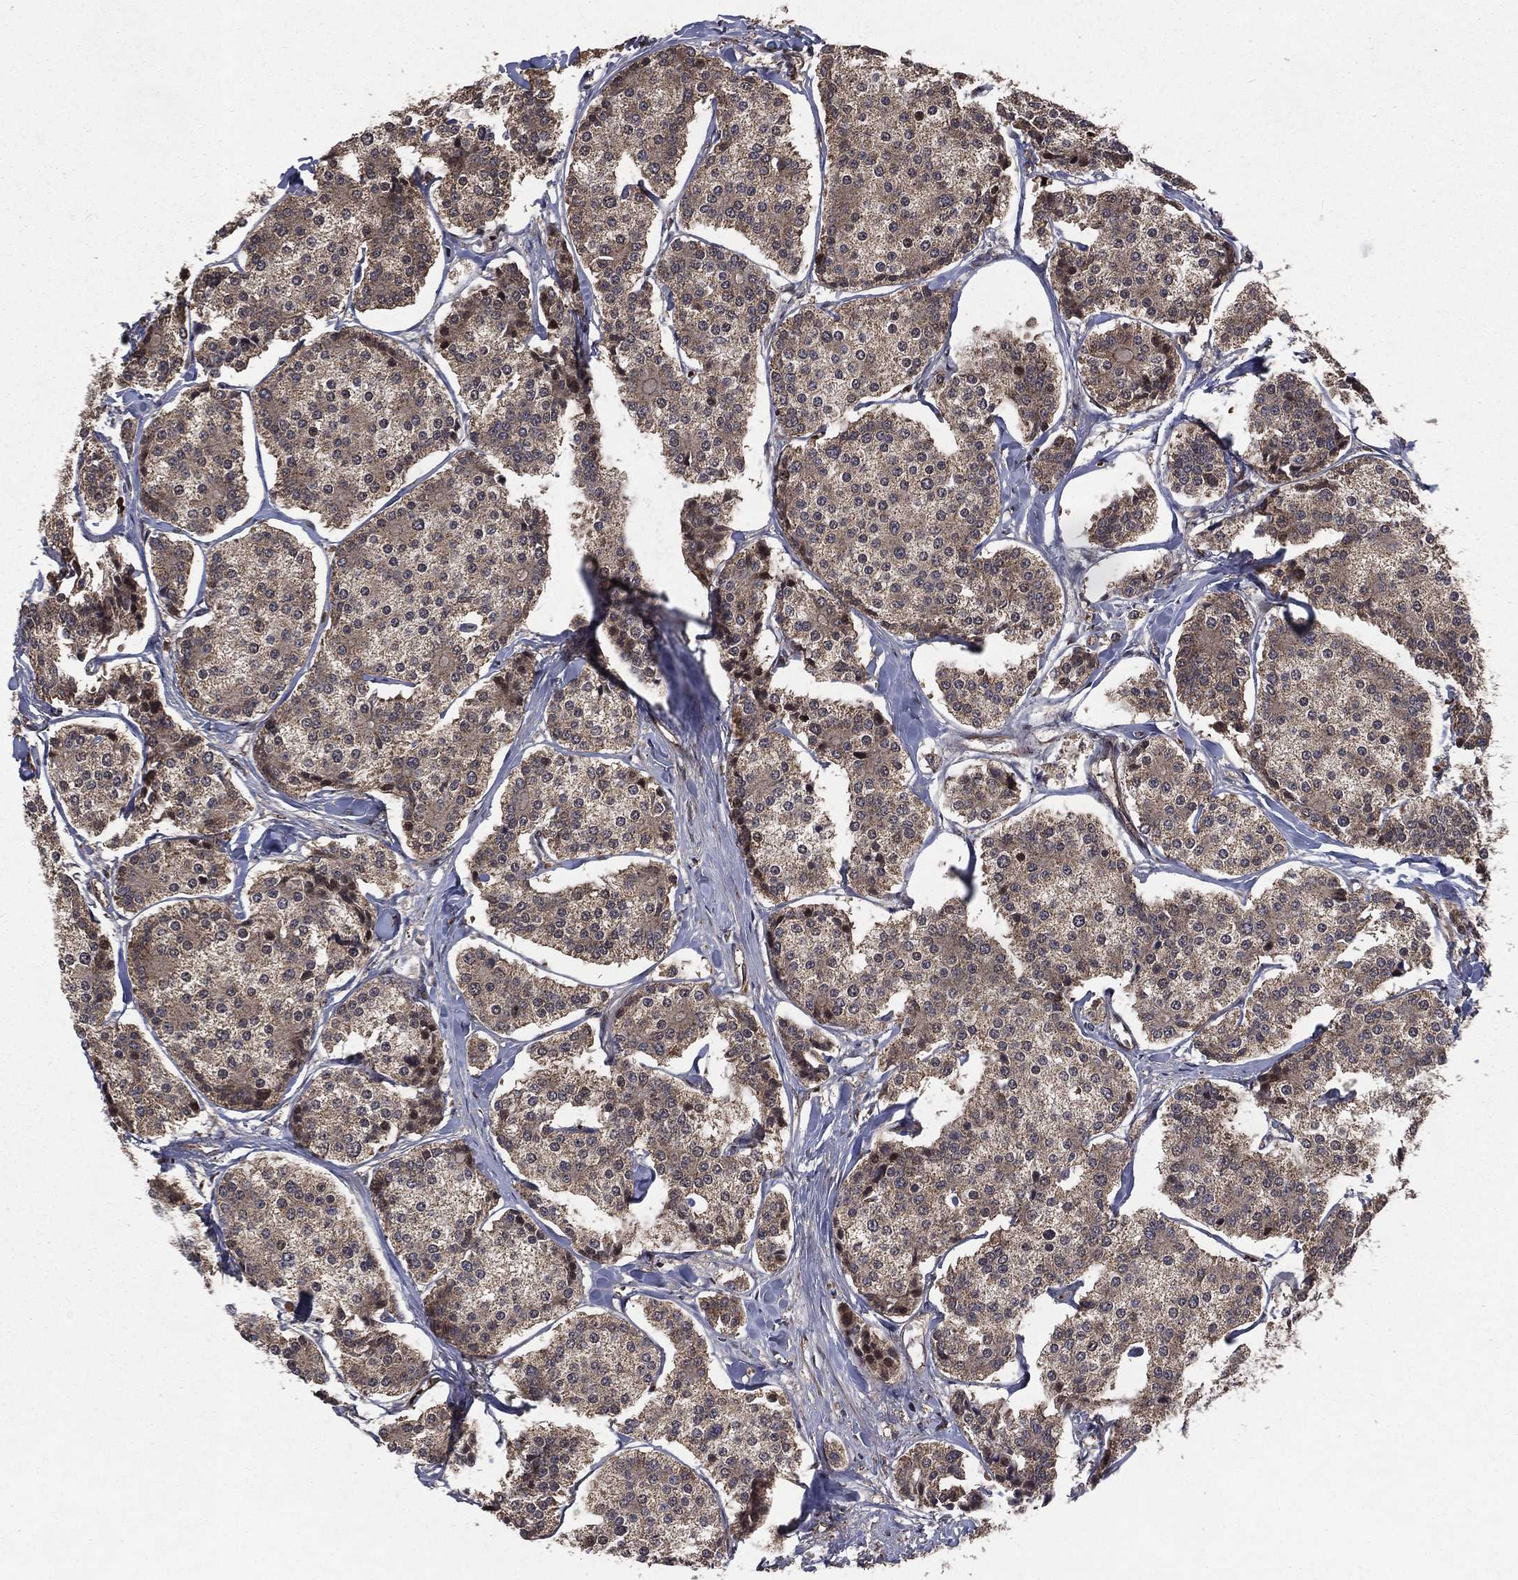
{"staining": {"intensity": "weak", "quantity": "<25%", "location": "cytoplasmic/membranous"}, "tissue": "carcinoid", "cell_type": "Tumor cells", "image_type": "cancer", "snomed": [{"axis": "morphology", "description": "Carcinoid, malignant, NOS"}, {"axis": "topography", "description": "Small intestine"}], "caption": "The micrograph shows no significant staining in tumor cells of malignant carcinoid. (Immunohistochemistry (ihc), brightfield microscopy, high magnification).", "gene": "LENG8", "patient": {"sex": "female", "age": 65}}